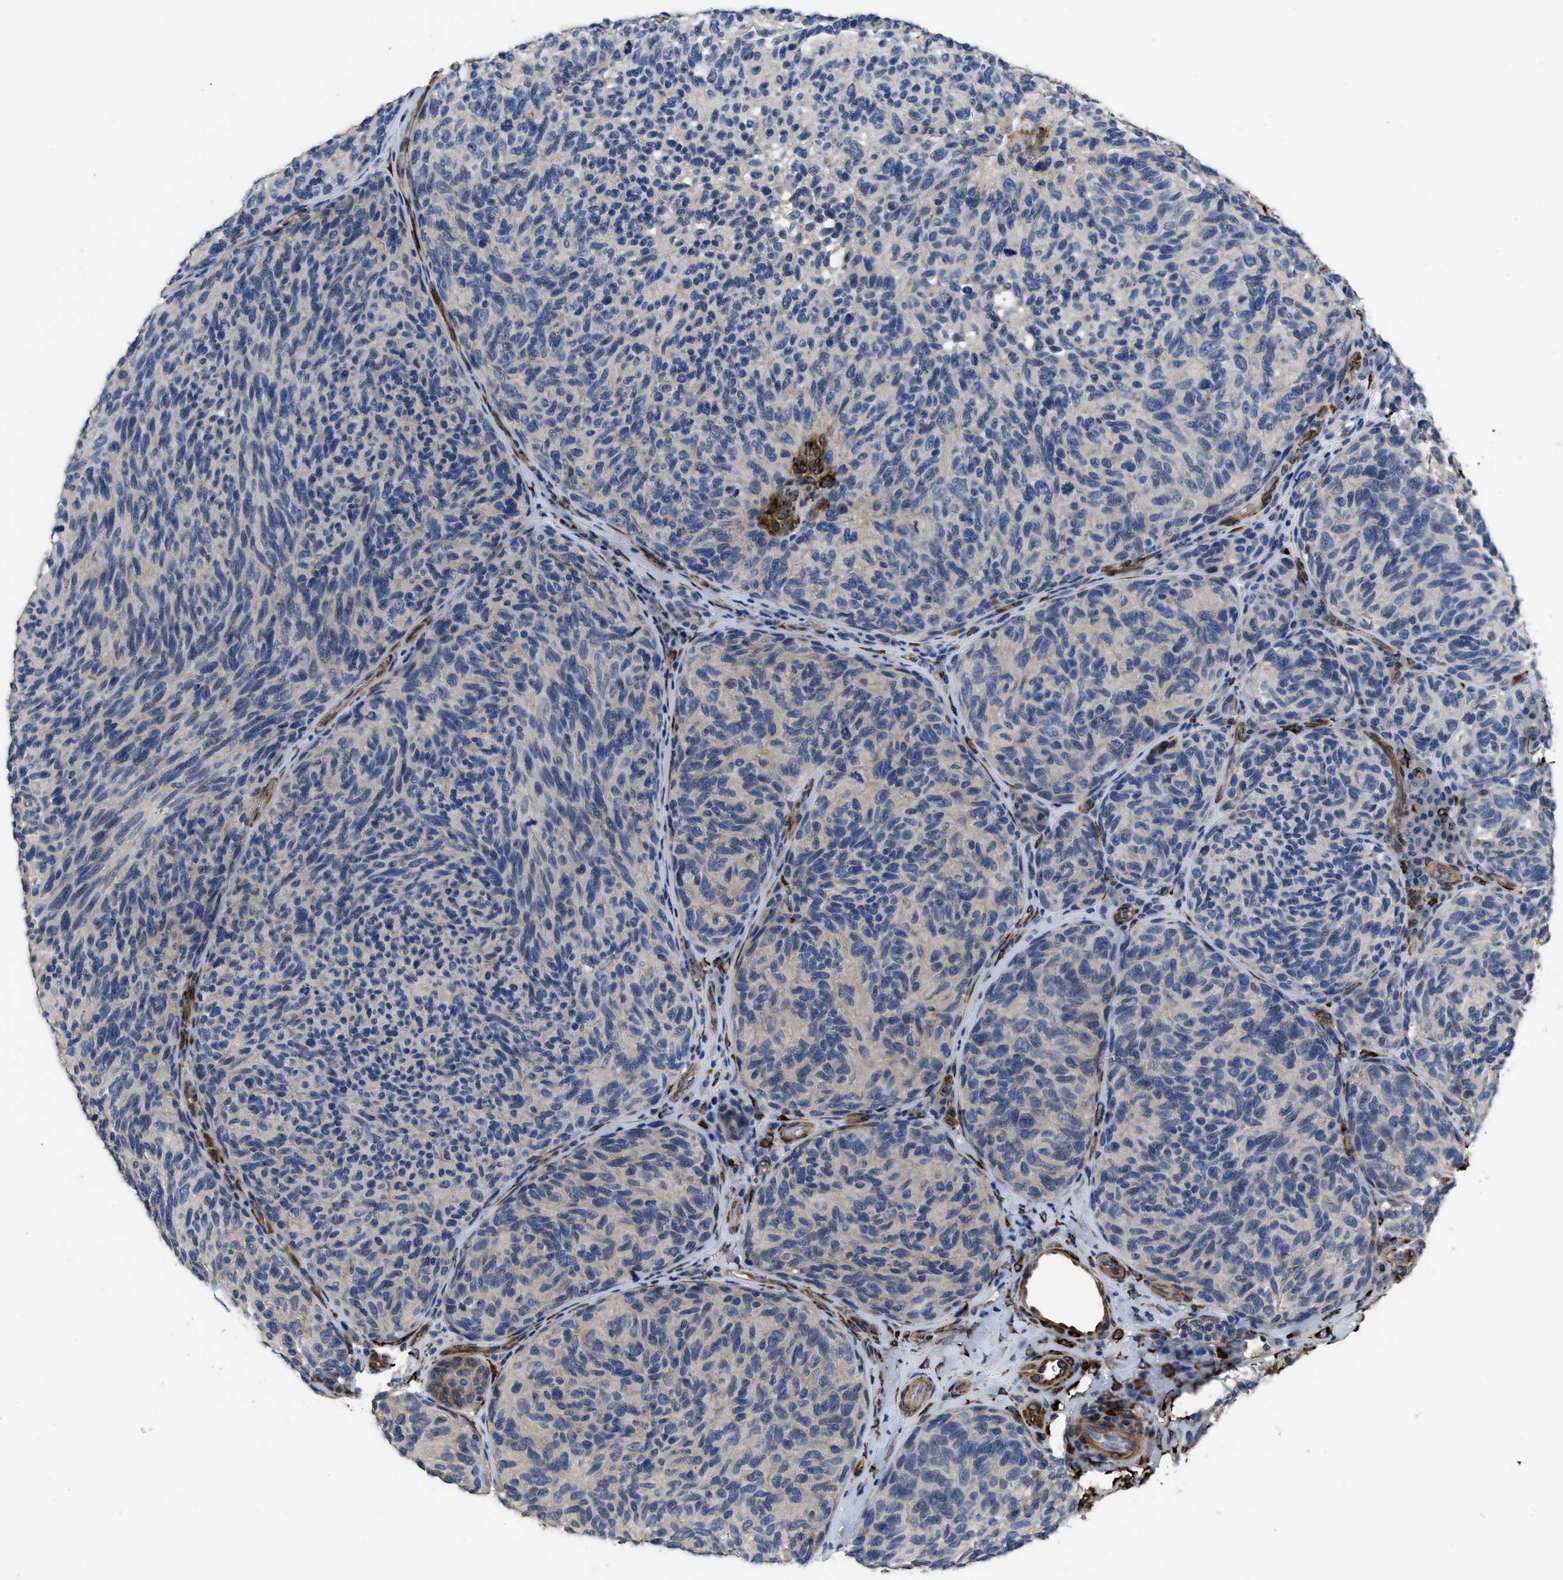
{"staining": {"intensity": "negative", "quantity": "none", "location": "none"}, "tissue": "melanoma", "cell_type": "Tumor cells", "image_type": "cancer", "snomed": [{"axis": "morphology", "description": "Malignant melanoma, NOS"}, {"axis": "topography", "description": "Skin"}], "caption": "A photomicrograph of human melanoma is negative for staining in tumor cells.", "gene": "SQLE", "patient": {"sex": "female", "age": 73}}